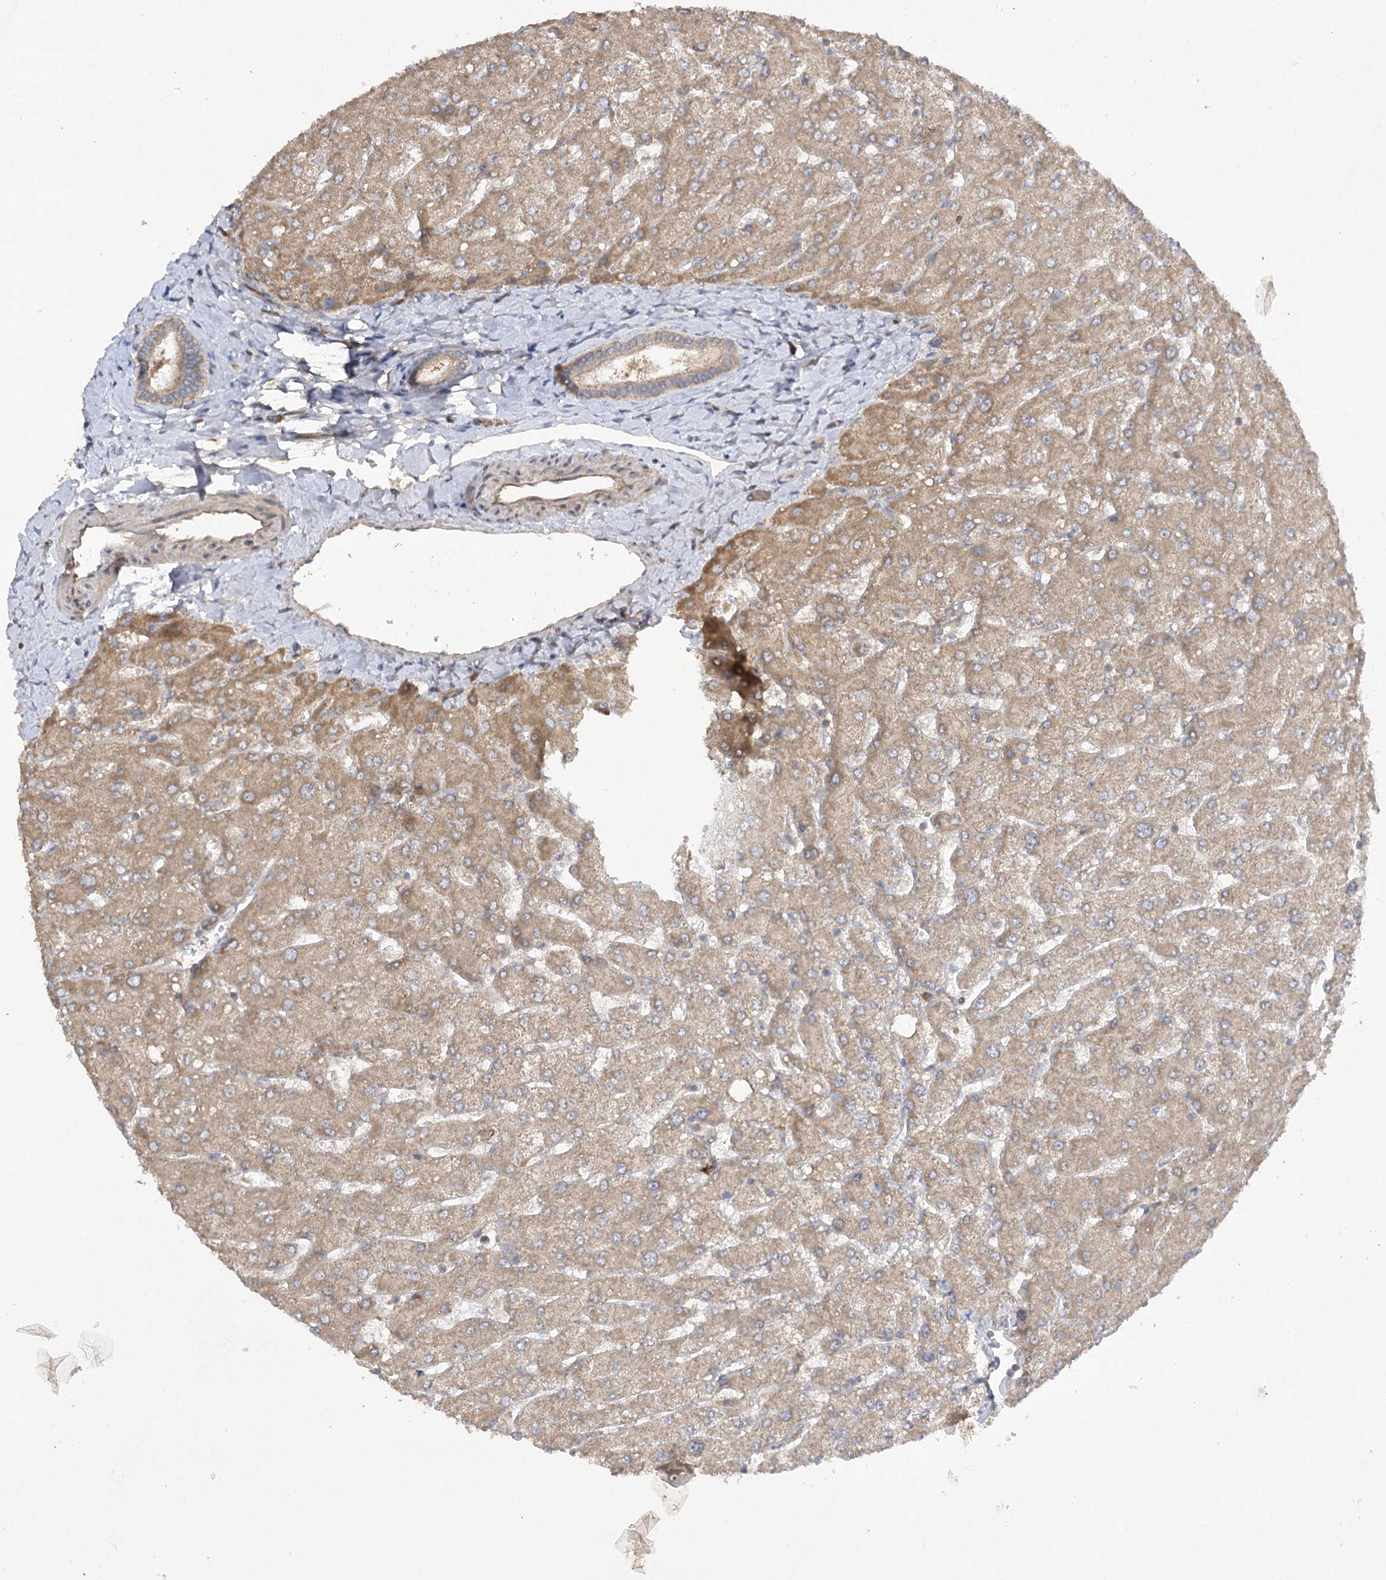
{"staining": {"intensity": "weak", "quantity": ">75%", "location": "cytoplasmic/membranous"}, "tissue": "liver", "cell_type": "Cholangiocytes", "image_type": "normal", "snomed": [{"axis": "morphology", "description": "Normal tissue, NOS"}, {"axis": "topography", "description": "Liver"}], "caption": "An immunohistochemistry histopathology image of unremarkable tissue is shown. Protein staining in brown shows weak cytoplasmic/membranous positivity in liver within cholangiocytes.", "gene": "TRAF3IP1", "patient": {"sex": "male", "age": 55}}